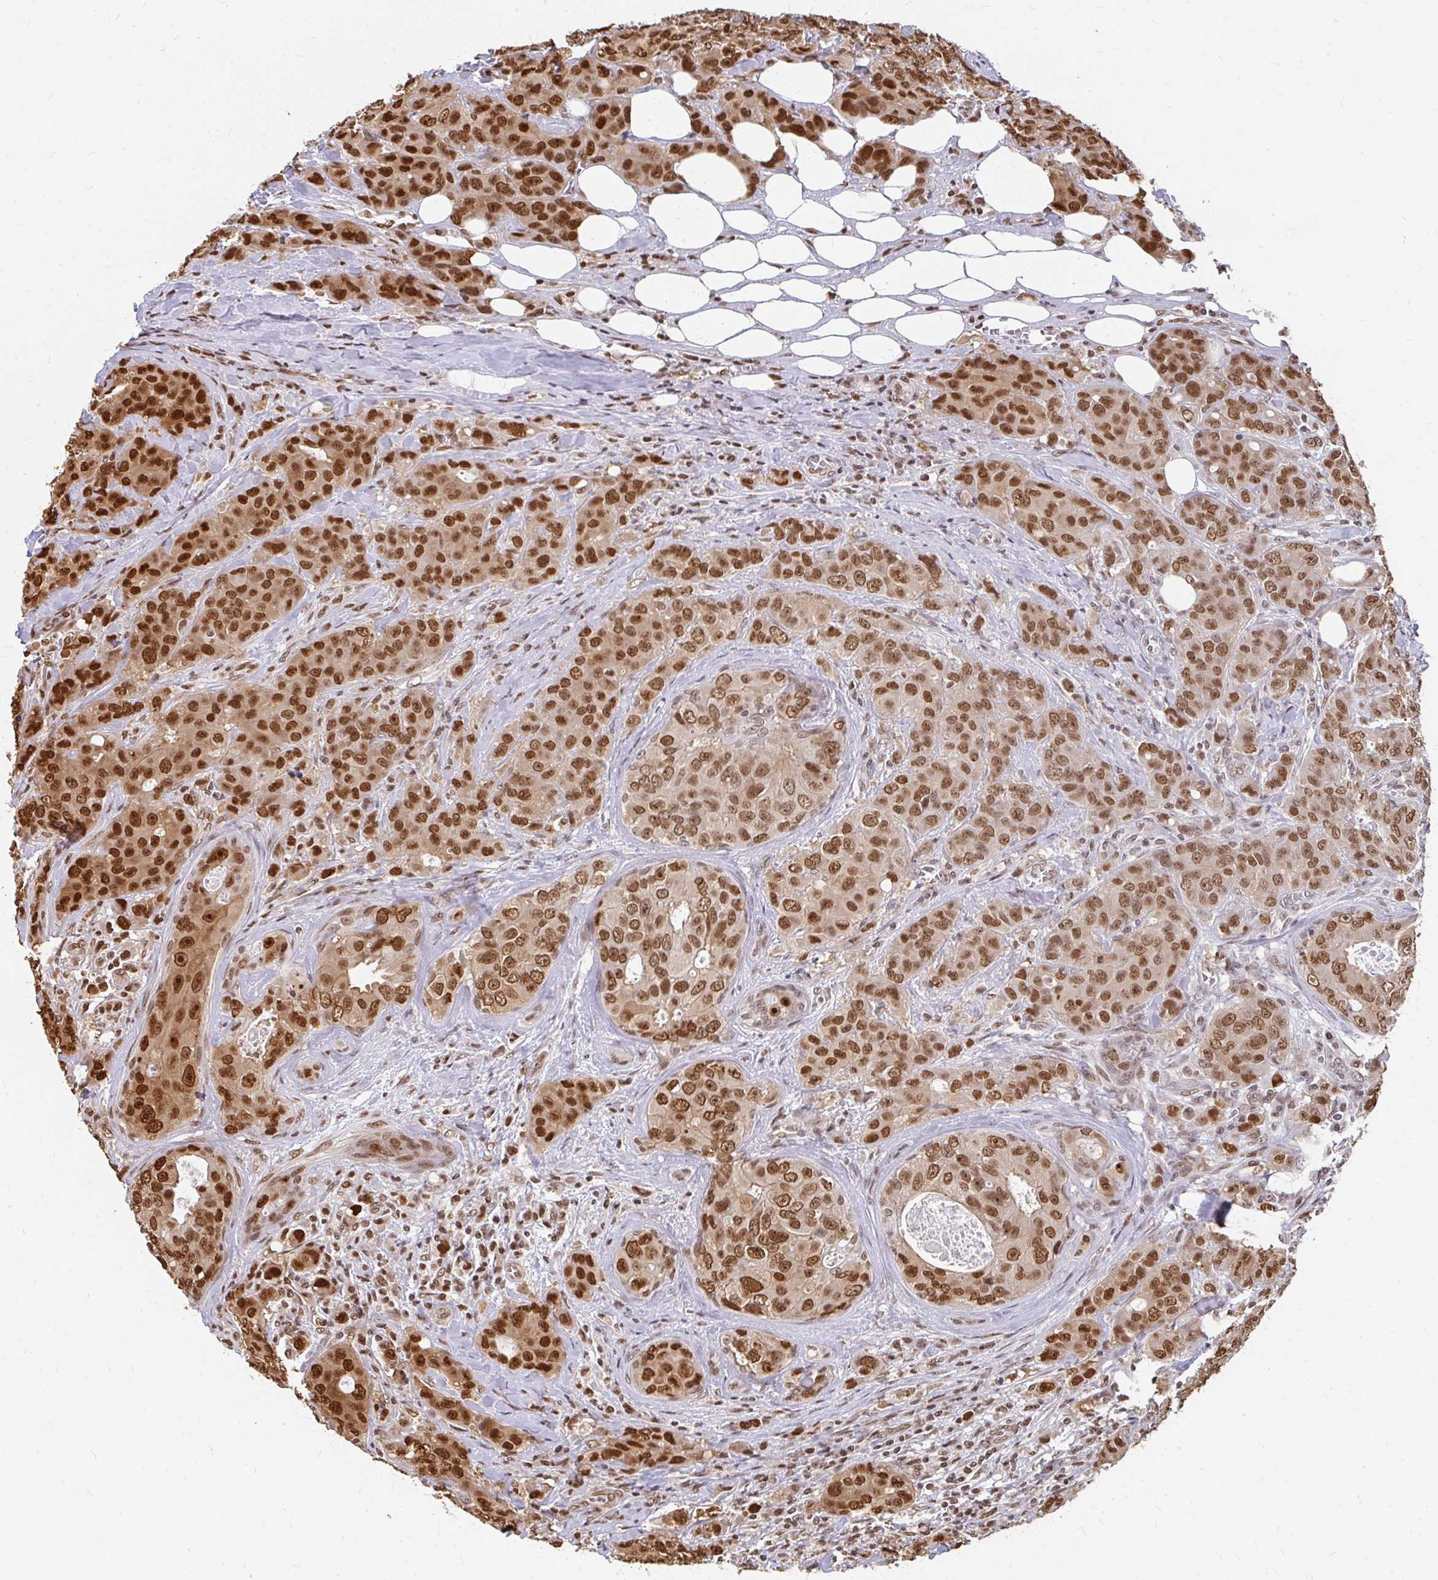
{"staining": {"intensity": "moderate", "quantity": ">75%", "location": "cytoplasmic/membranous,nuclear"}, "tissue": "breast cancer", "cell_type": "Tumor cells", "image_type": "cancer", "snomed": [{"axis": "morphology", "description": "Duct carcinoma"}, {"axis": "topography", "description": "Breast"}], "caption": "Immunohistochemical staining of human breast cancer (infiltrating ductal carcinoma) reveals medium levels of moderate cytoplasmic/membranous and nuclear protein expression in about >75% of tumor cells. Using DAB (brown) and hematoxylin (blue) stains, captured at high magnification using brightfield microscopy.", "gene": "XPO1", "patient": {"sex": "female", "age": 43}}